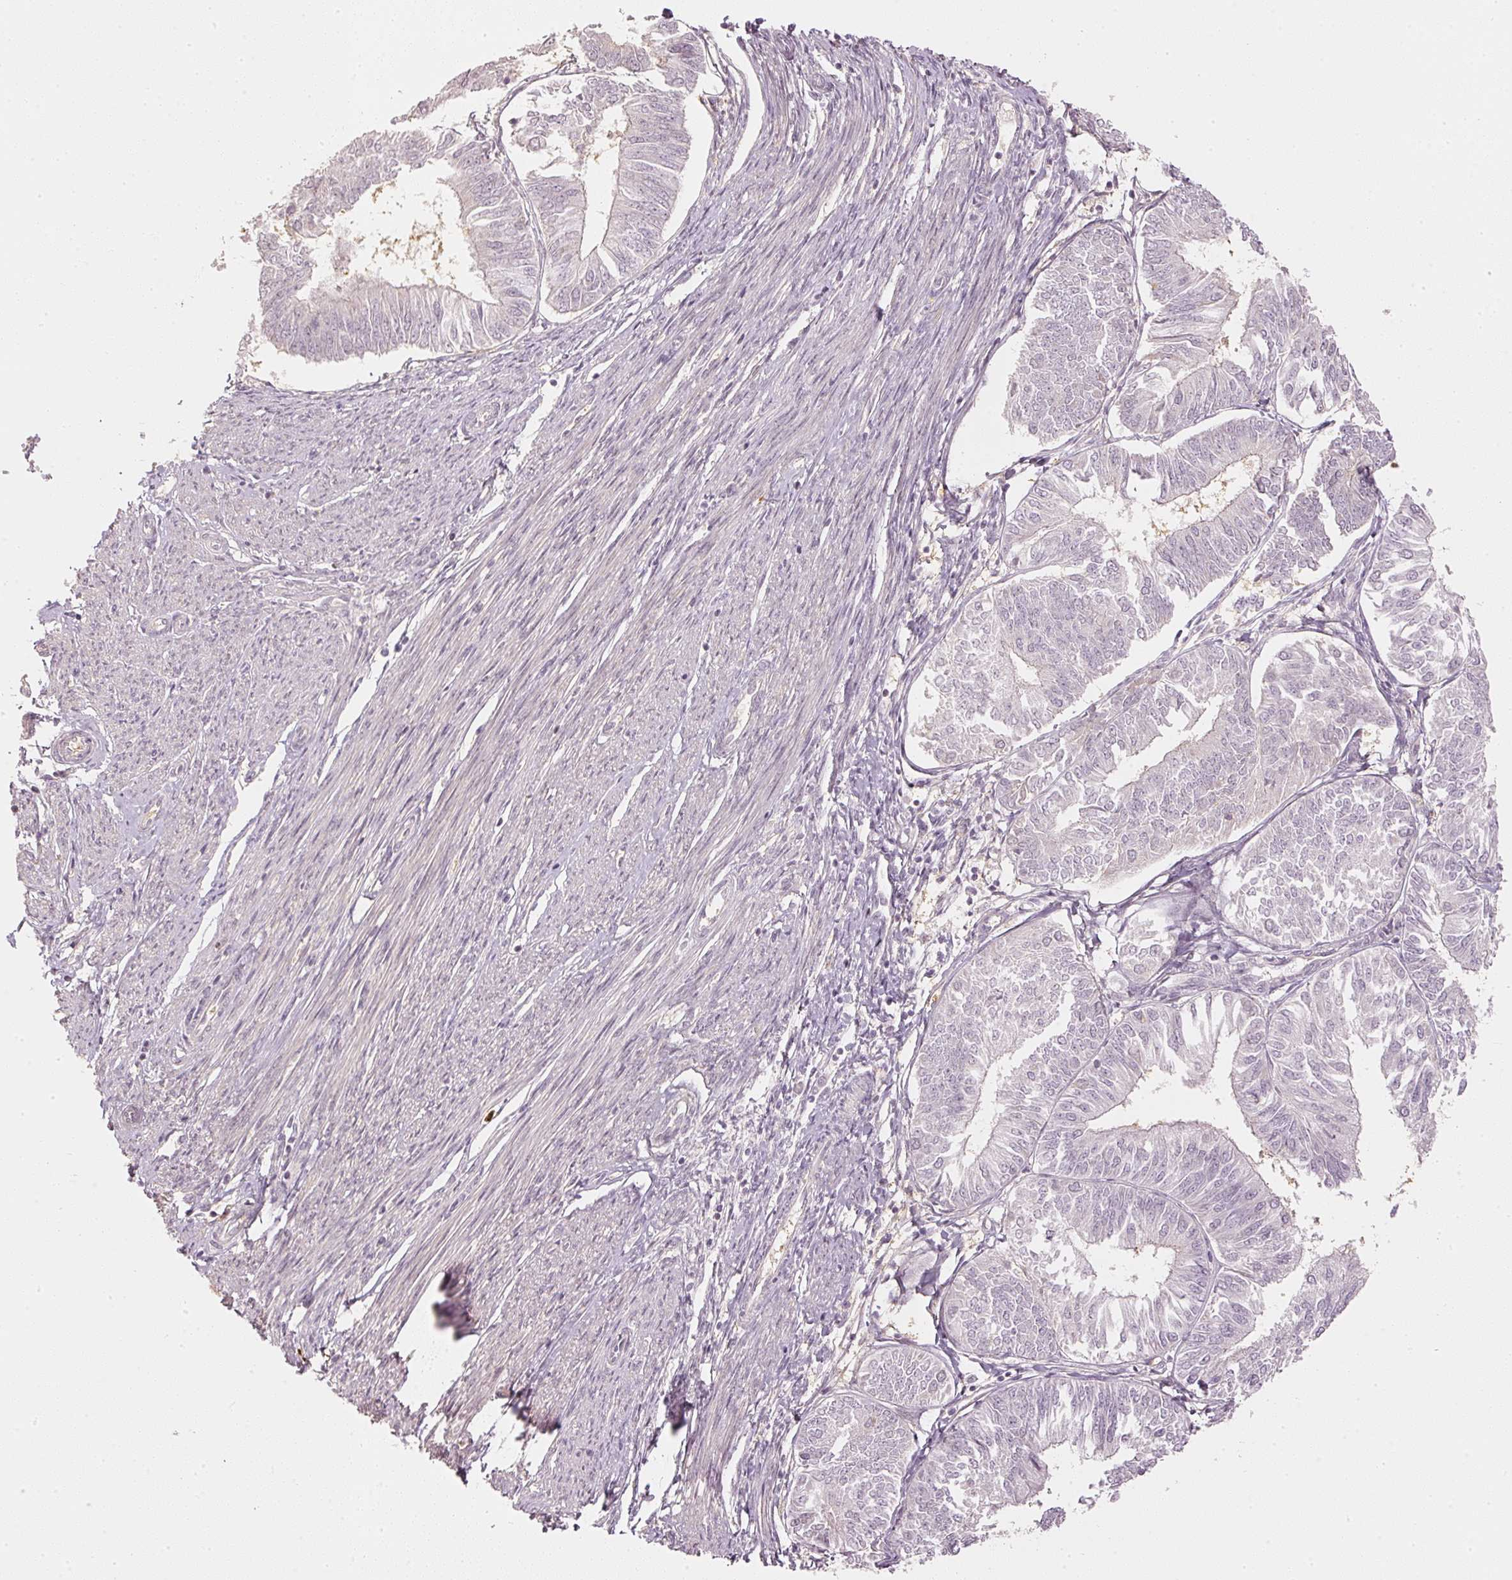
{"staining": {"intensity": "negative", "quantity": "none", "location": "none"}, "tissue": "endometrial cancer", "cell_type": "Tumor cells", "image_type": "cancer", "snomed": [{"axis": "morphology", "description": "Adenocarcinoma, NOS"}, {"axis": "topography", "description": "Endometrium"}], "caption": "IHC image of neoplastic tissue: human adenocarcinoma (endometrial) stained with DAB exhibits no significant protein positivity in tumor cells.", "gene": "GZMA", "patient": {"sex": "female", "age": 58}}